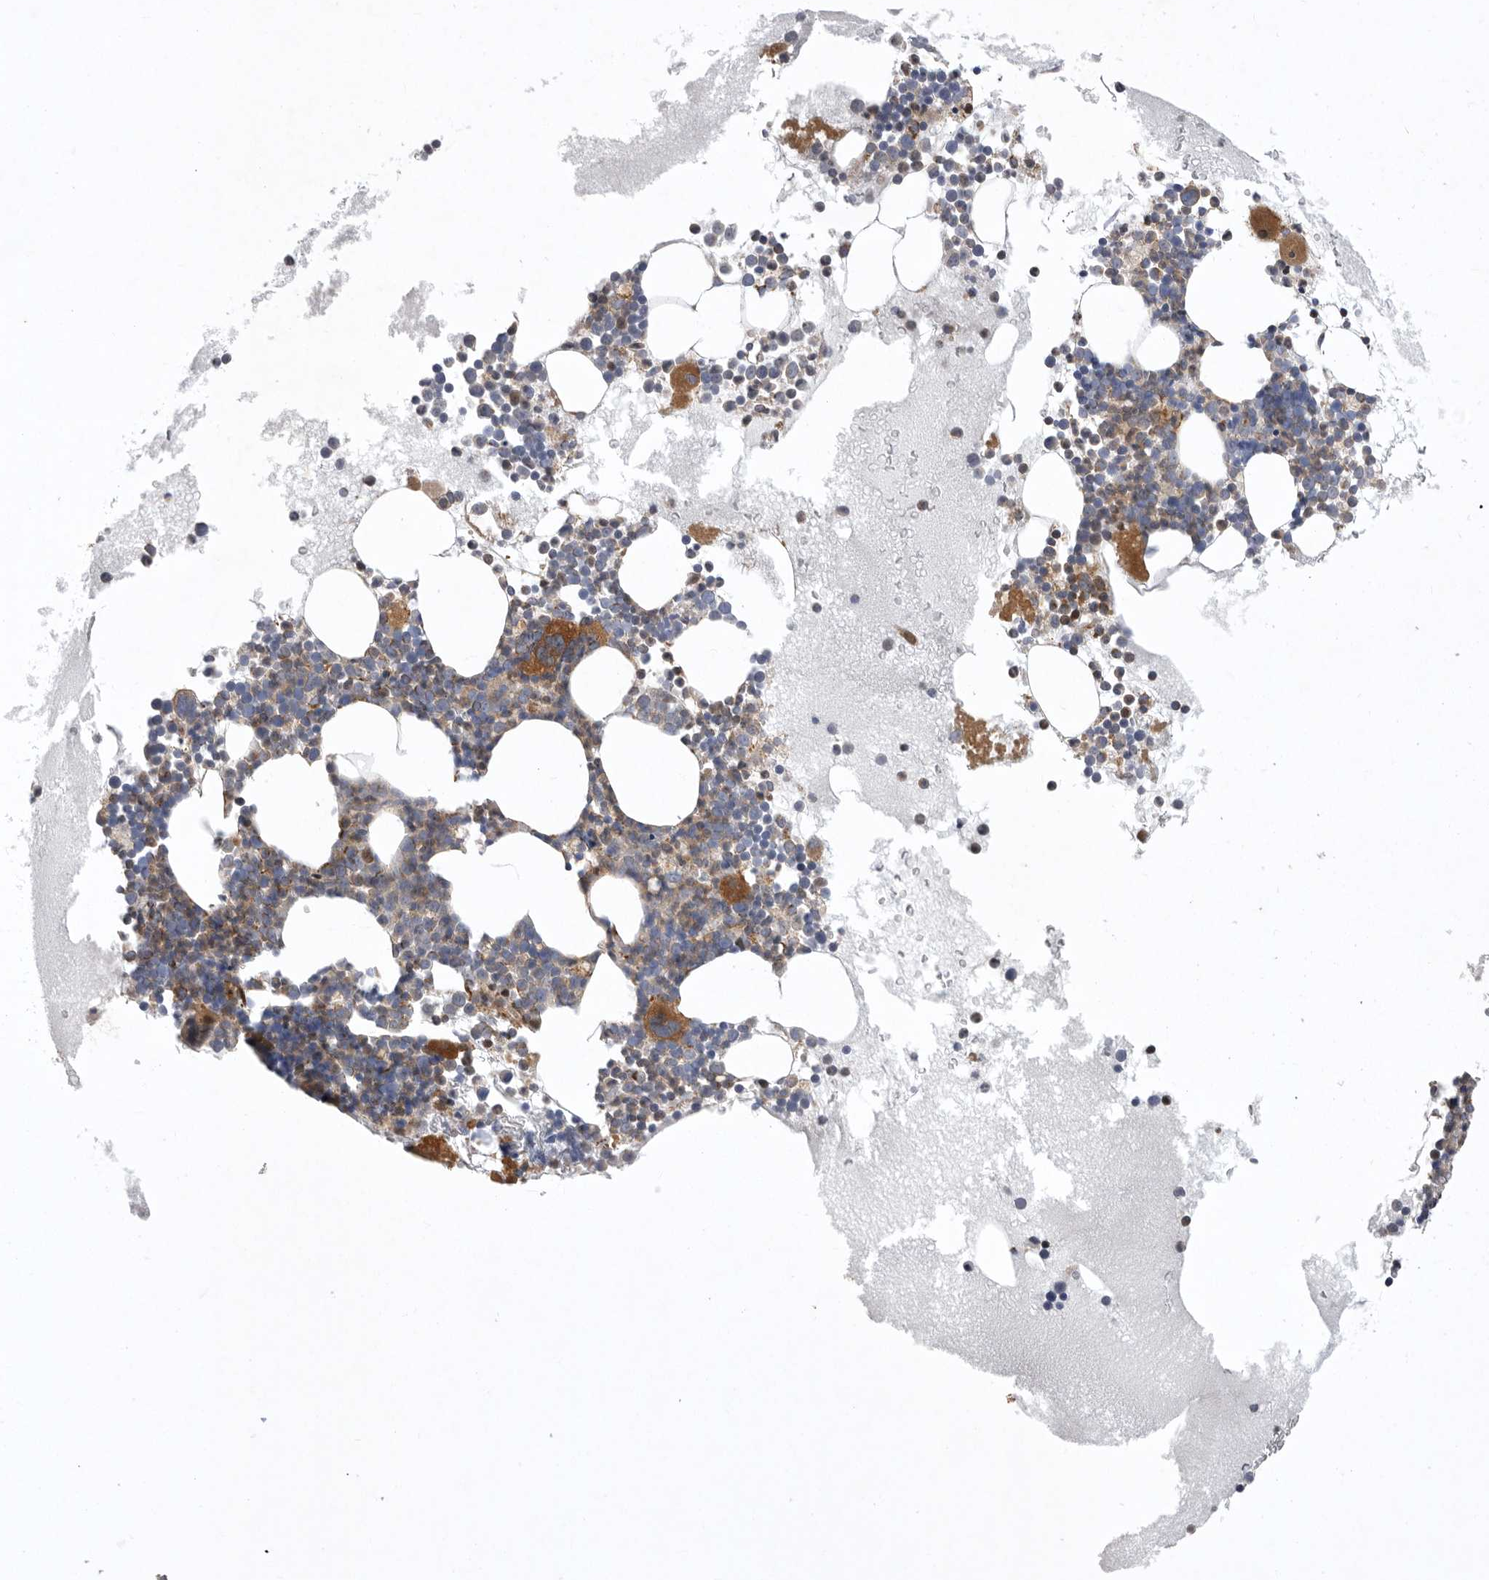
{"staining": {"intensity": "moderate", "quantity": "<25%", "location": "cytoplasmic/membranous"}, "tissue": "bone marrow", "cell_type": "Hematopoietic cells", "image_type": "normal", "snomed": [{"axis": "morphology", "description": "Normal tissue, NOS"}, {"axis": "morphology", "description": "Inflammation, NOS"}, {"axis": "topography", "description": "Bone marrow"}], "caption": "Immunohistochemical staining of benign bone marrow shows moderate cytoplasmic/membranous protein staining in about <25% of hematopoietic cells. (IHC, brightfield microscopy, high magnification).", "gene": "MPZL1", "patient": {"sex": "female", "age": 45}}